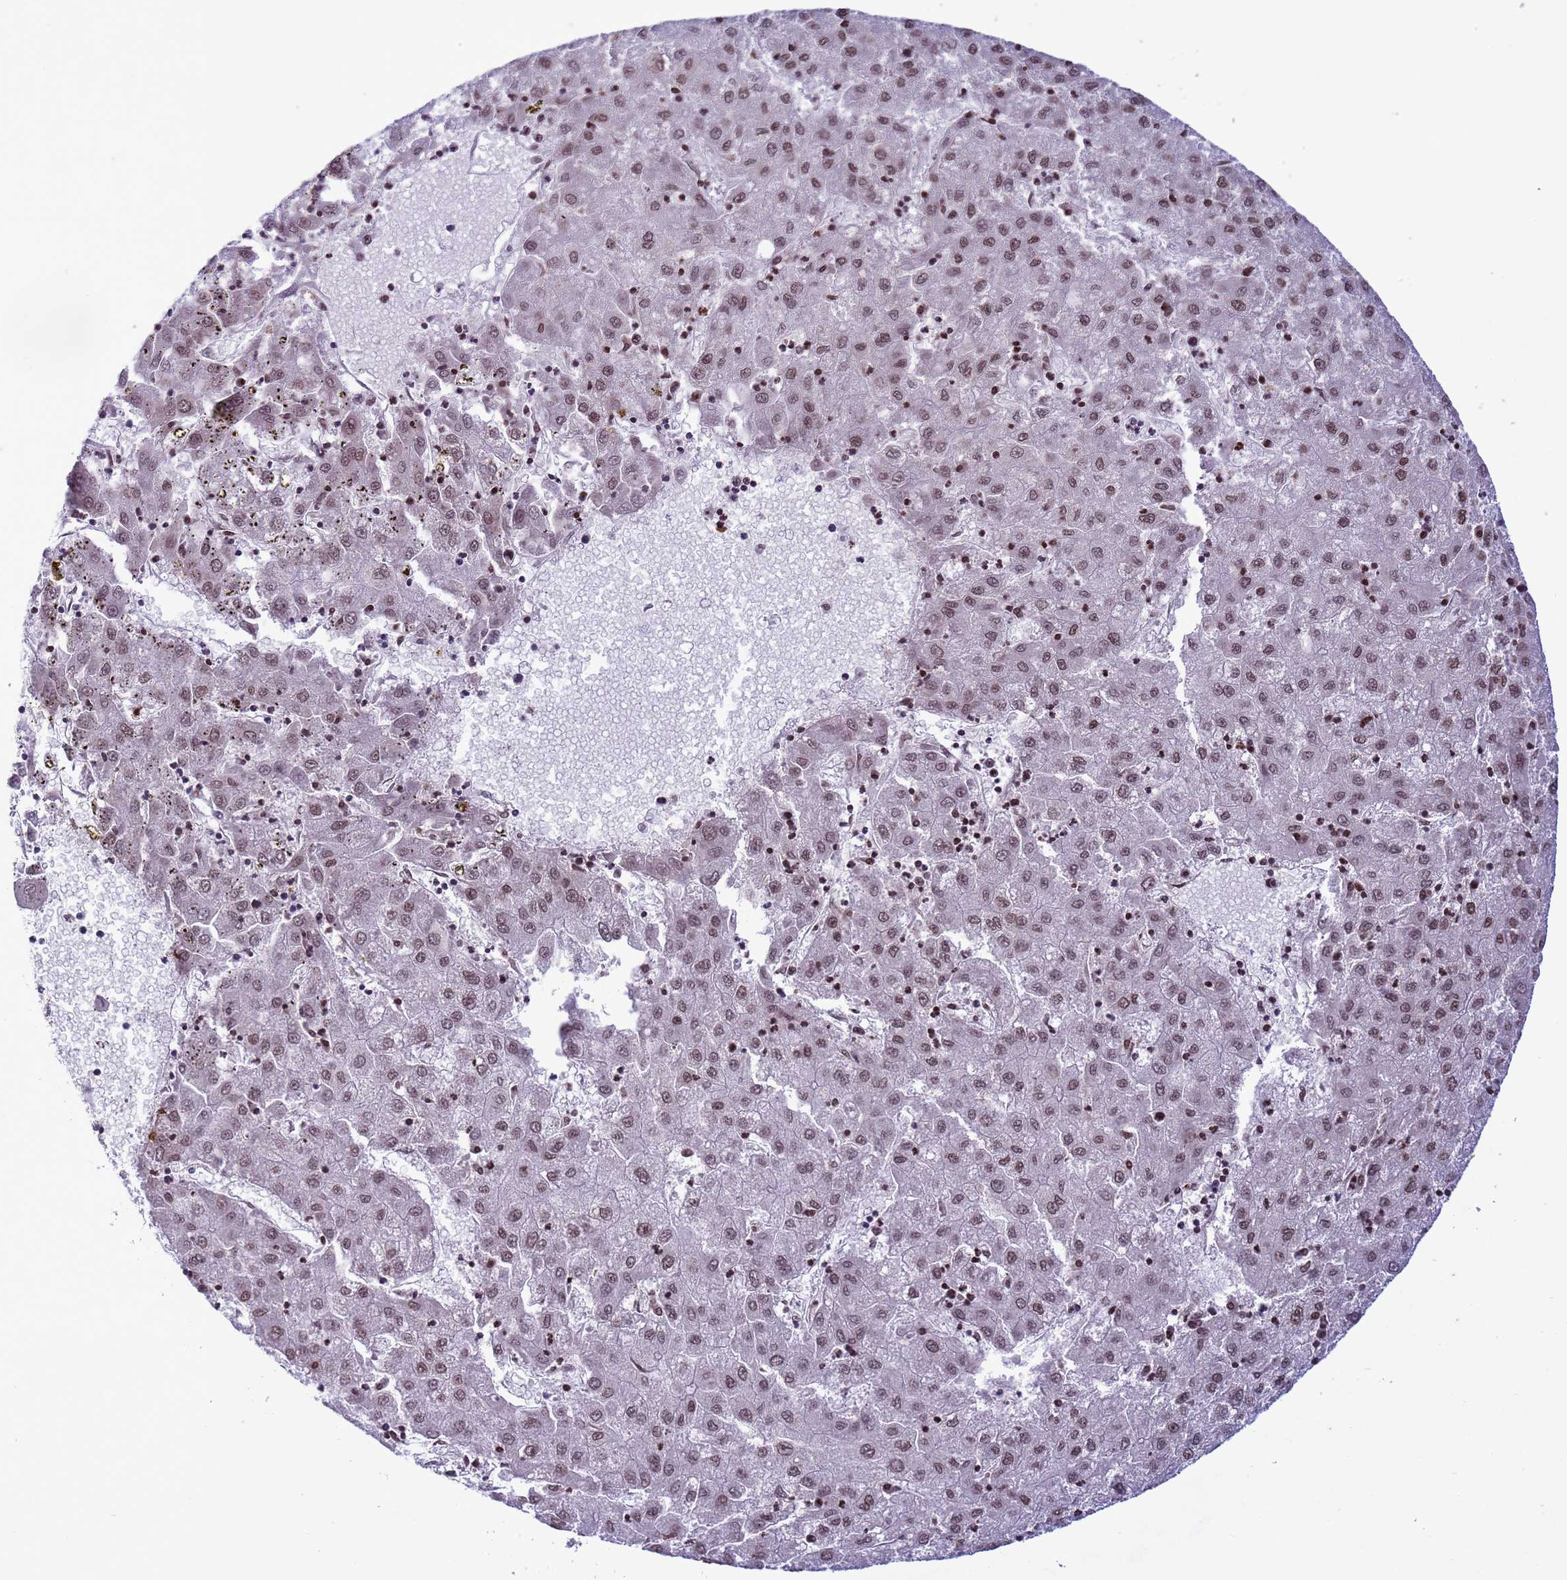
{"staining": {"intensity": "moderate", "quantity": ">75%", "location": "nuclear"}, "tissue": "liver cancer", "cell_type": "Tumor cells", "image_type": "cancer", "snomed": [{"axis": "morphology", "description": "Carcinoma, Hepatocellular, NOS"}, {"axis": "topography", "description": "Liver"}], "caption": "Liver hepatocellular carcinoma stained with a protein marker reveals moderate staining in tumor cells.", "gene": "H3-3B", "patient": {"sex": "male", "age": 72}}